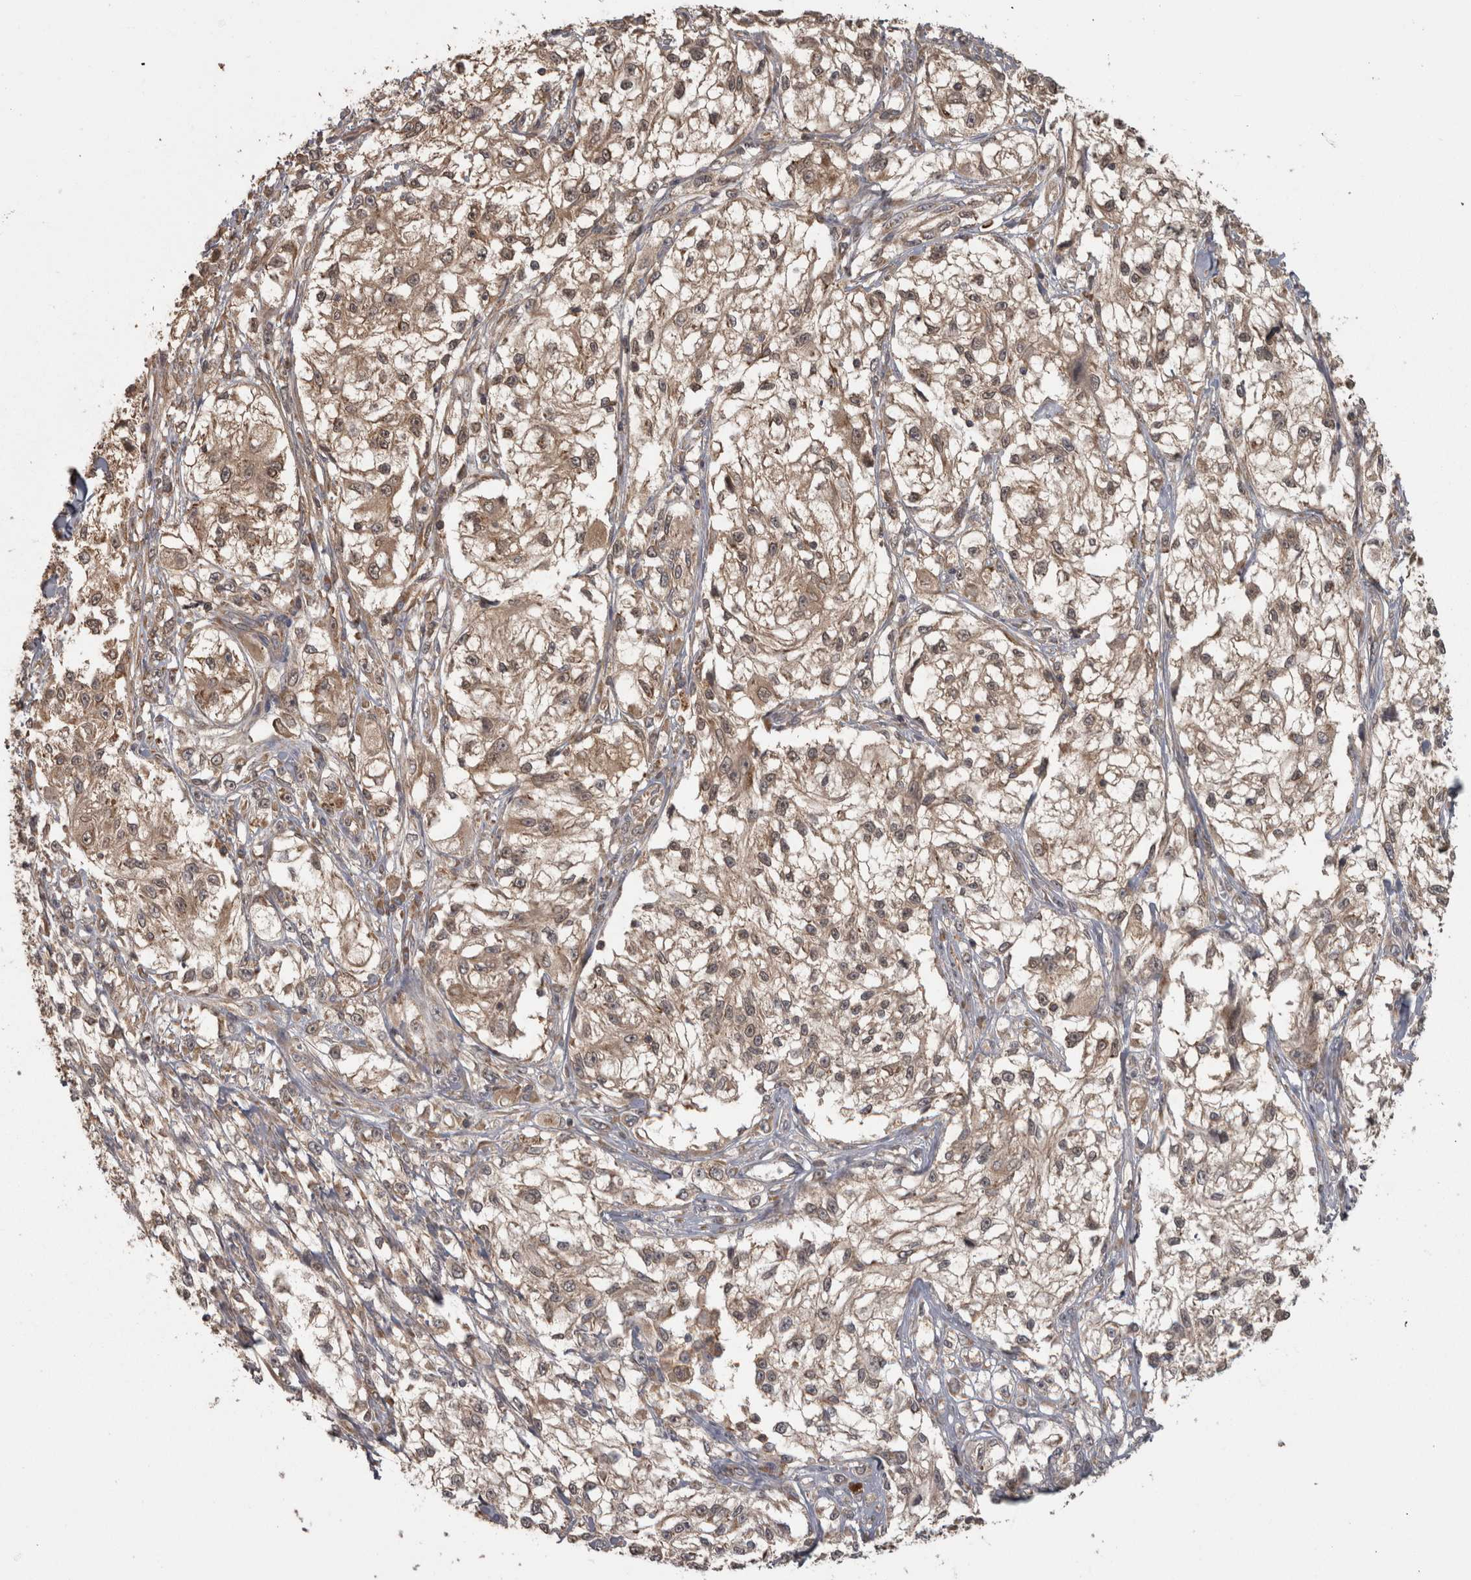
{"staining": {"intensity": "weak", "quantity": ">75%", "location": "cytoplasmic/membranous"}, "tissue": "melanoma", "cell_type": "Tumor cells", "image_type": "cancer", "snomed": [{"axis": "morphology", "description": "Malignant melanoma, NOS"}, {"axis": "topography", "description": "Skin of head"}], "caption": "Malignant melanoma tissue shows weak cytoplasmic/membranous expression in approximately >75% of tumor cells The protein of interest is stained brown, and the nuclei are stained in blue (DAB (3,3'-diaminobenzidine) IHC with brightfield microscopy, high magnification).", "gene": "MICU3", "patient": {"sex": "male", "age": 83}}